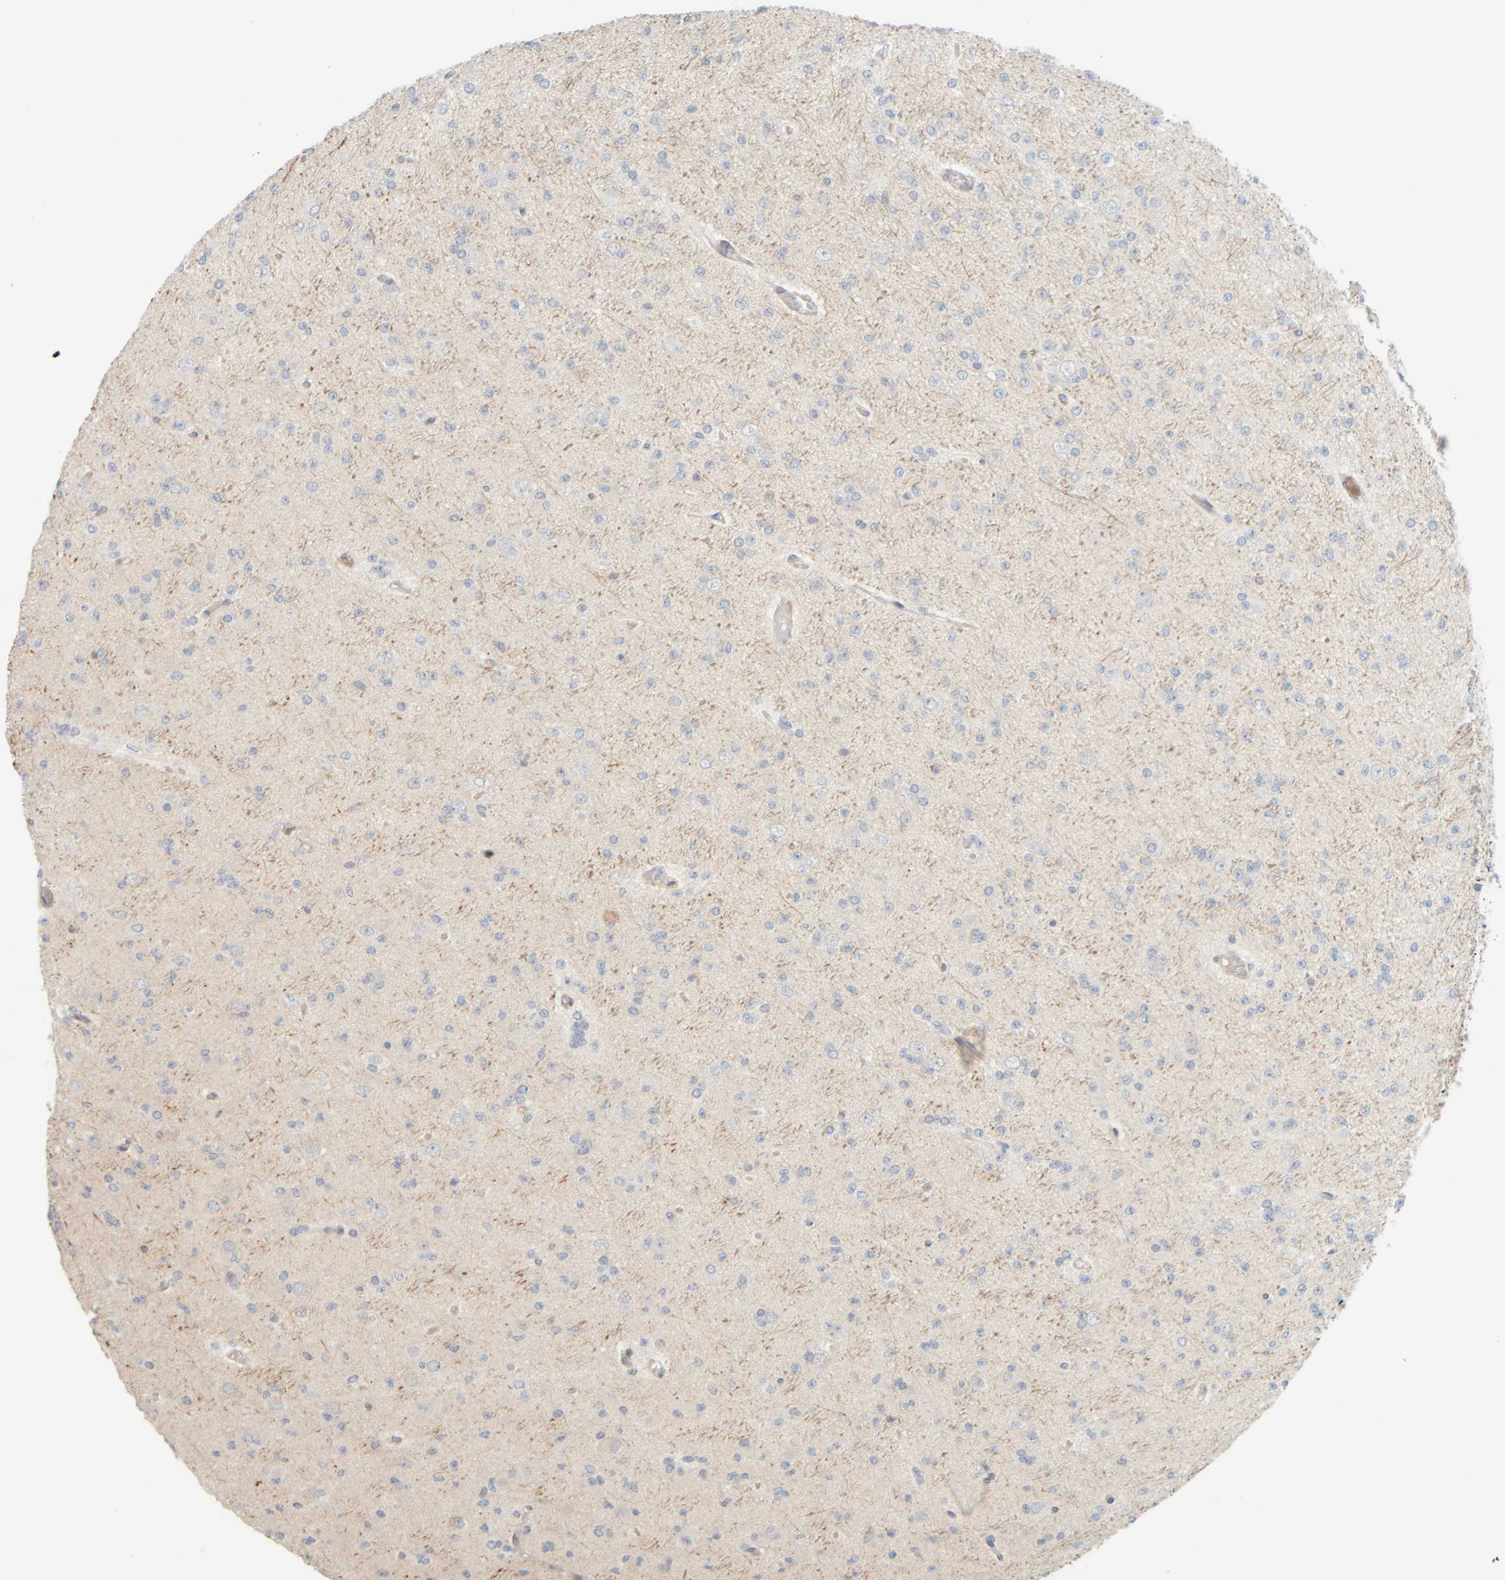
{"staining": {"intensity": "negative", "quantity": "none", "location": "none"}, "tissue": "glioma", "cell_type": "Tumor cells", "image_type": "cancer", "snomed": [{"axis": "morphology", "description": "Glioma, malignant, Low grade"}, {"axis": "topography", "description": "Brain"}], "caption": "This is an immunohistochemistry histopathology image of glioma. There is no positivity in tumor cells.", "gene": "PTGES3L-AARSD1", "patient": {"sex": "female", "age": 22}}